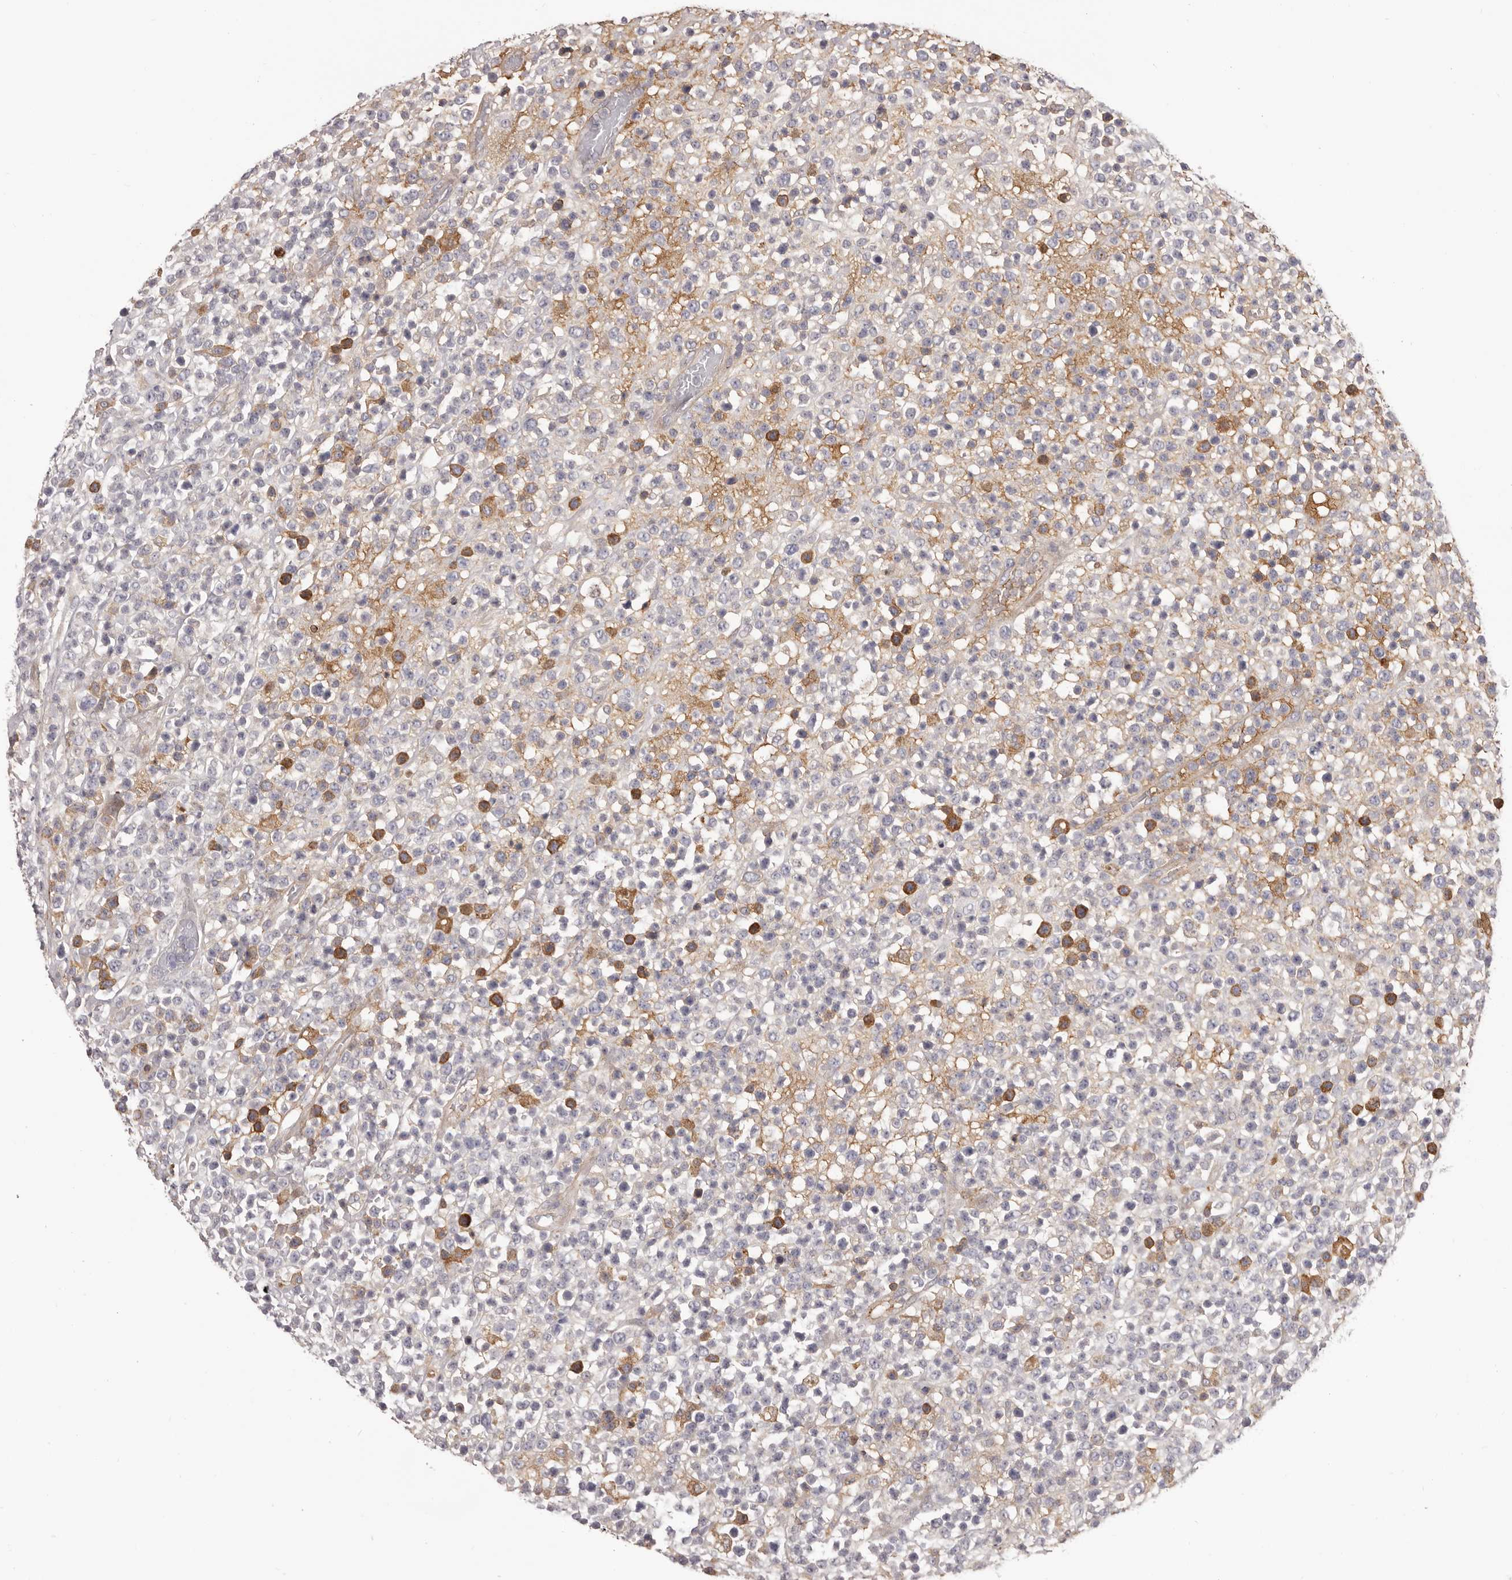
{"staining": {"intensity": "negative", "quantity": "none", "location": "none"}, "tissue": "lymphoma", "cell_type": "Tumor cells", "image_type": "cancer", "snomed": [{"axis": "morphology", "description": "Malignant lymphoma, non-Hodgkin's type, High grade"}, {"axis": "topography", "description": "Colon"}], "caption": "The photomicrograph reveals no significant positivity in tumor cells of lymphoma.", "gene": "OTUD3", "patient": {"sex": "female", "age": 53}}